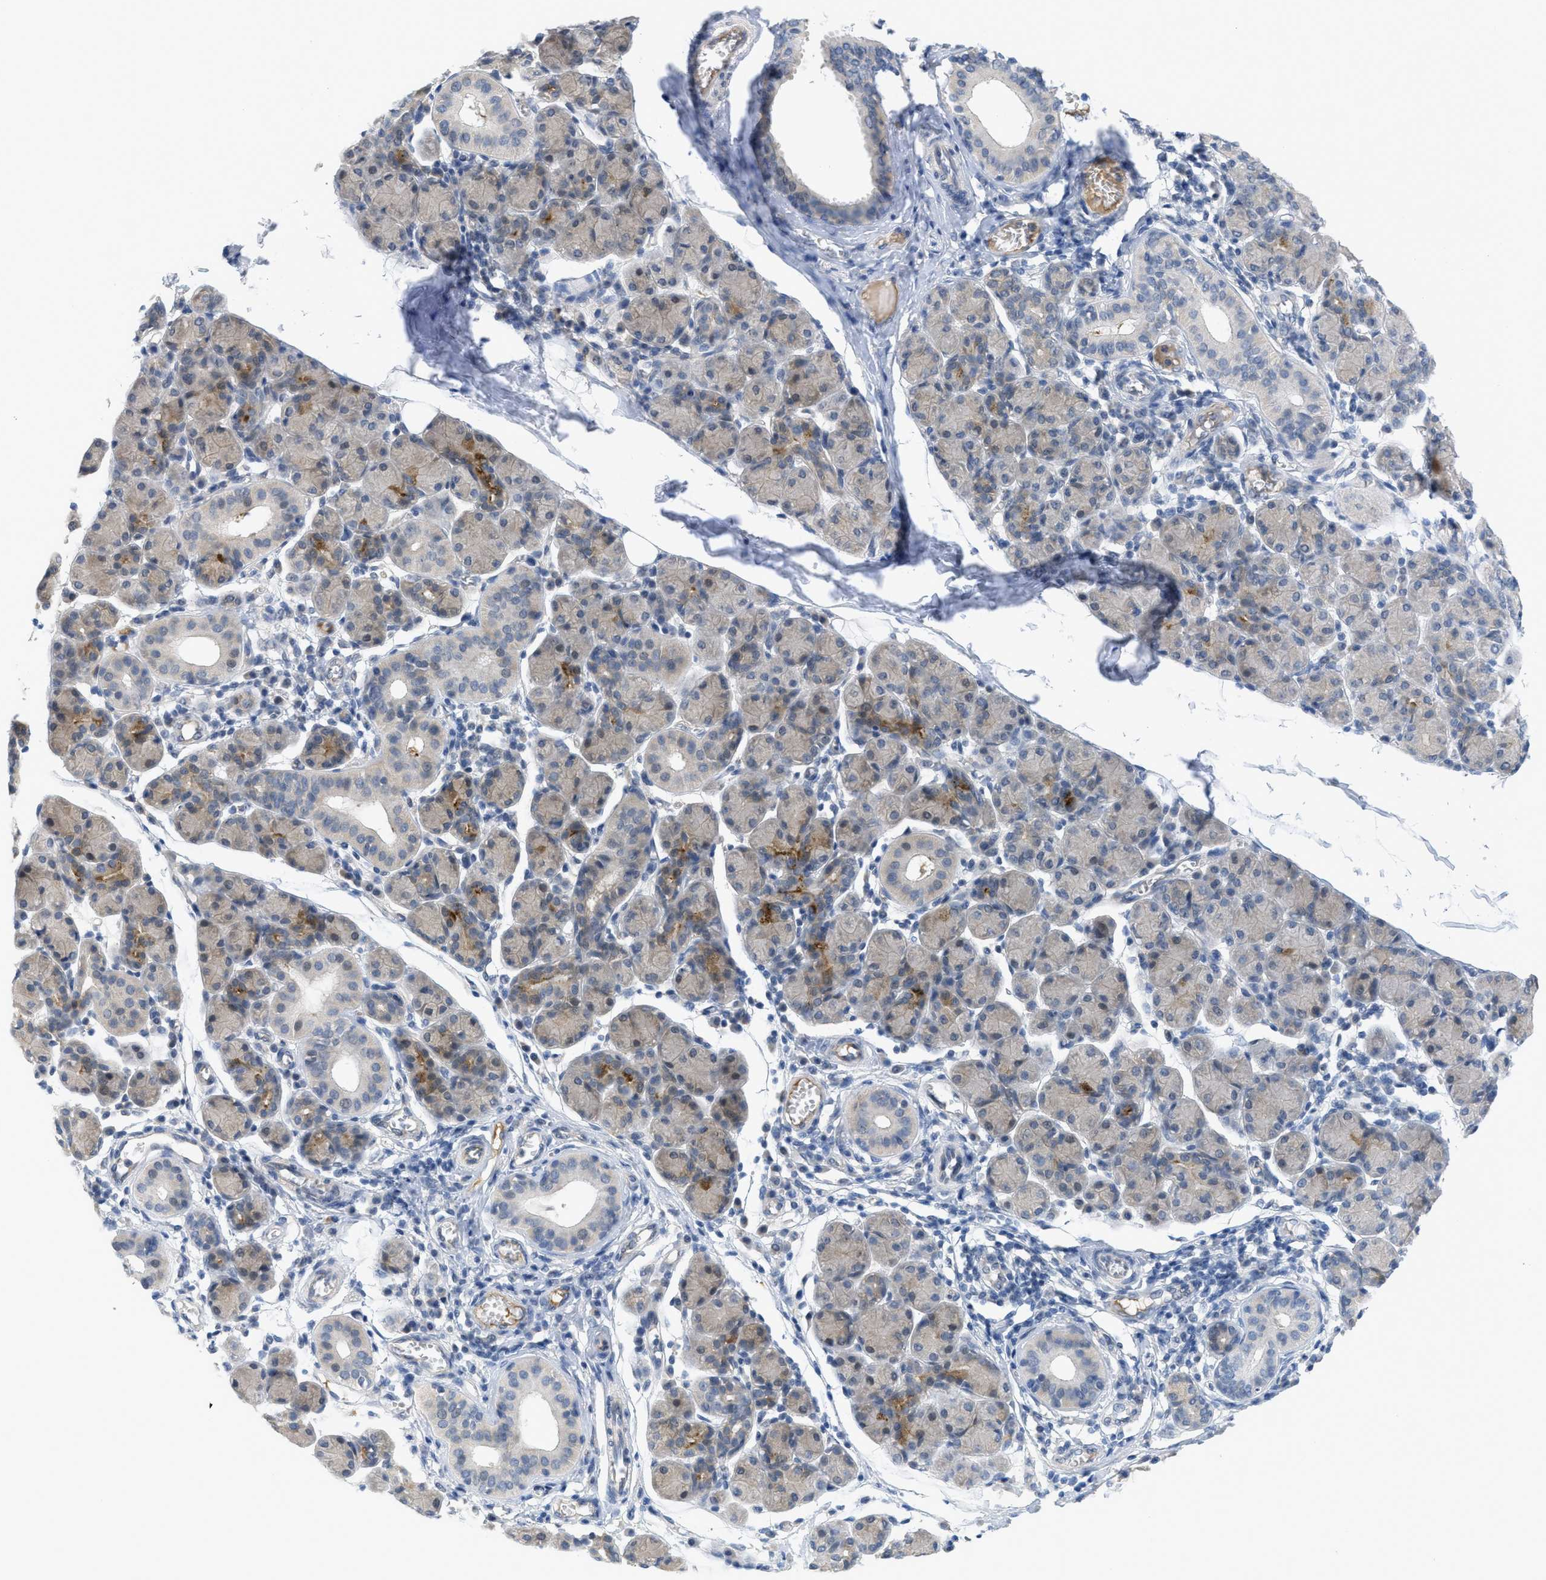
{"staining": {"intensity": "strong", "quantity": "<25%", "location": "cytoplasmic/membranous"}, "tissue": "salivary gland", "cell_type": "Glandular cells", "image_type": "normal", "snomed": [{"axis": "morphology", "description": "Normal tissue, NOS"}, {"axis": "morphology", "description": "Inflammation, NOS"}, {"axis": "topography", "description": "Lymph node"}, {"axis": "topography", "description": "Salivary gland"}], "caption": "Immunohistochemical staining of normal salivary gland demonstrates <25% levels of strong cytoplasmic/membranous protein staining in approximately <25% of glandular cells.", "gene": "TNFAIP1", "patient": {"sex": "male", "age": 3}}